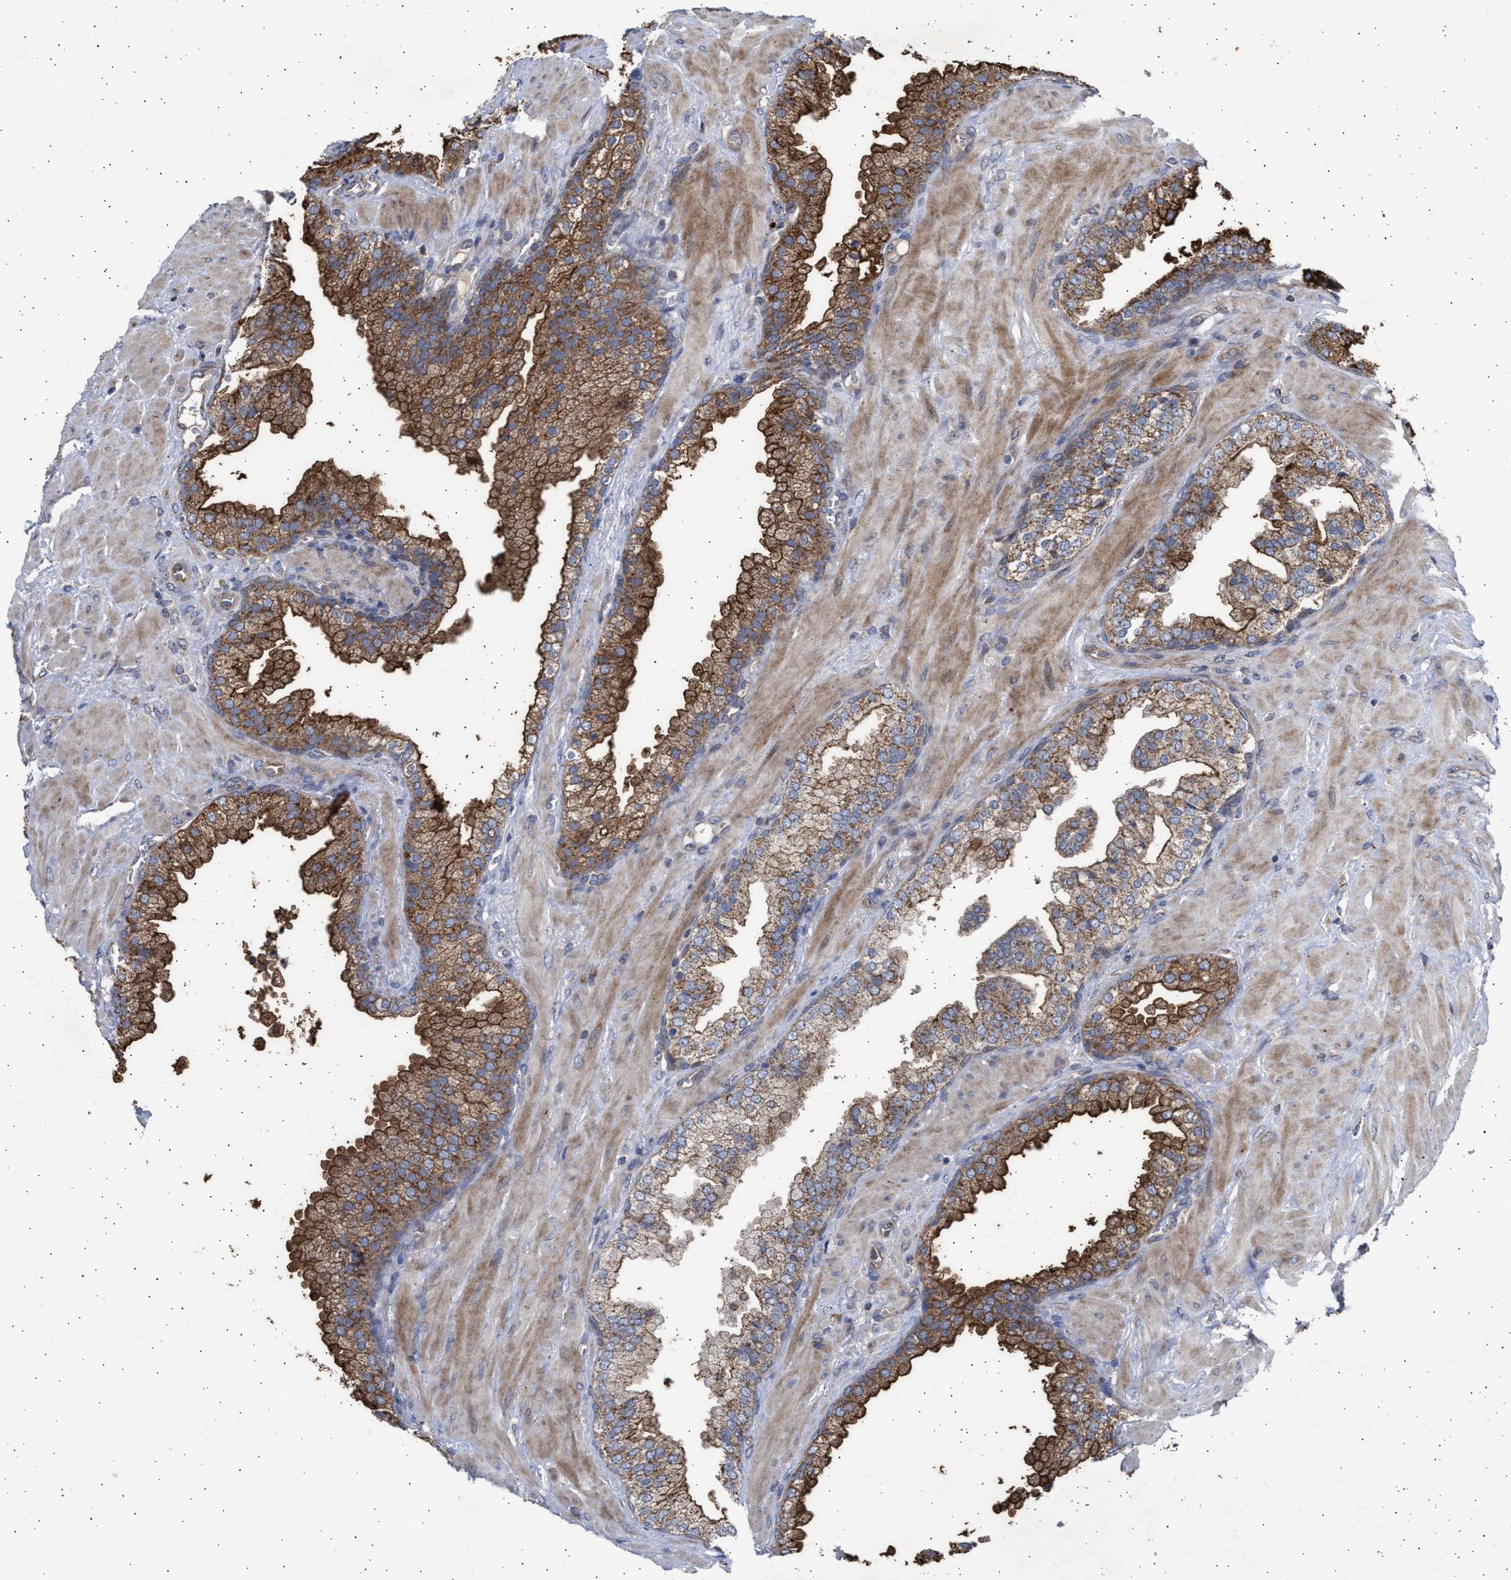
{"staining": {"intensity": "strong", "quantity": ">75%", "location": "cytoplasmic/membranous"}, "tissue": "prostate cancer", "cell_type": "Tumor cells", "image_type": "cancer", "snomed": [{"axis": "morphology", "description": "Adenocarcinoma, Low grade"}, {"axis": "topography", "description": "Prostate"}], "caption": "Immunohistochemistry (IHC) (DAB (3,3'-diaminobenzidine)) staining of prostate cancer shows strong cytoplasmic/membranous protein expression in approximately >75% of tumor cells.", "gene": "TTC19", "patient": {"sex": "male", "age": 71}}